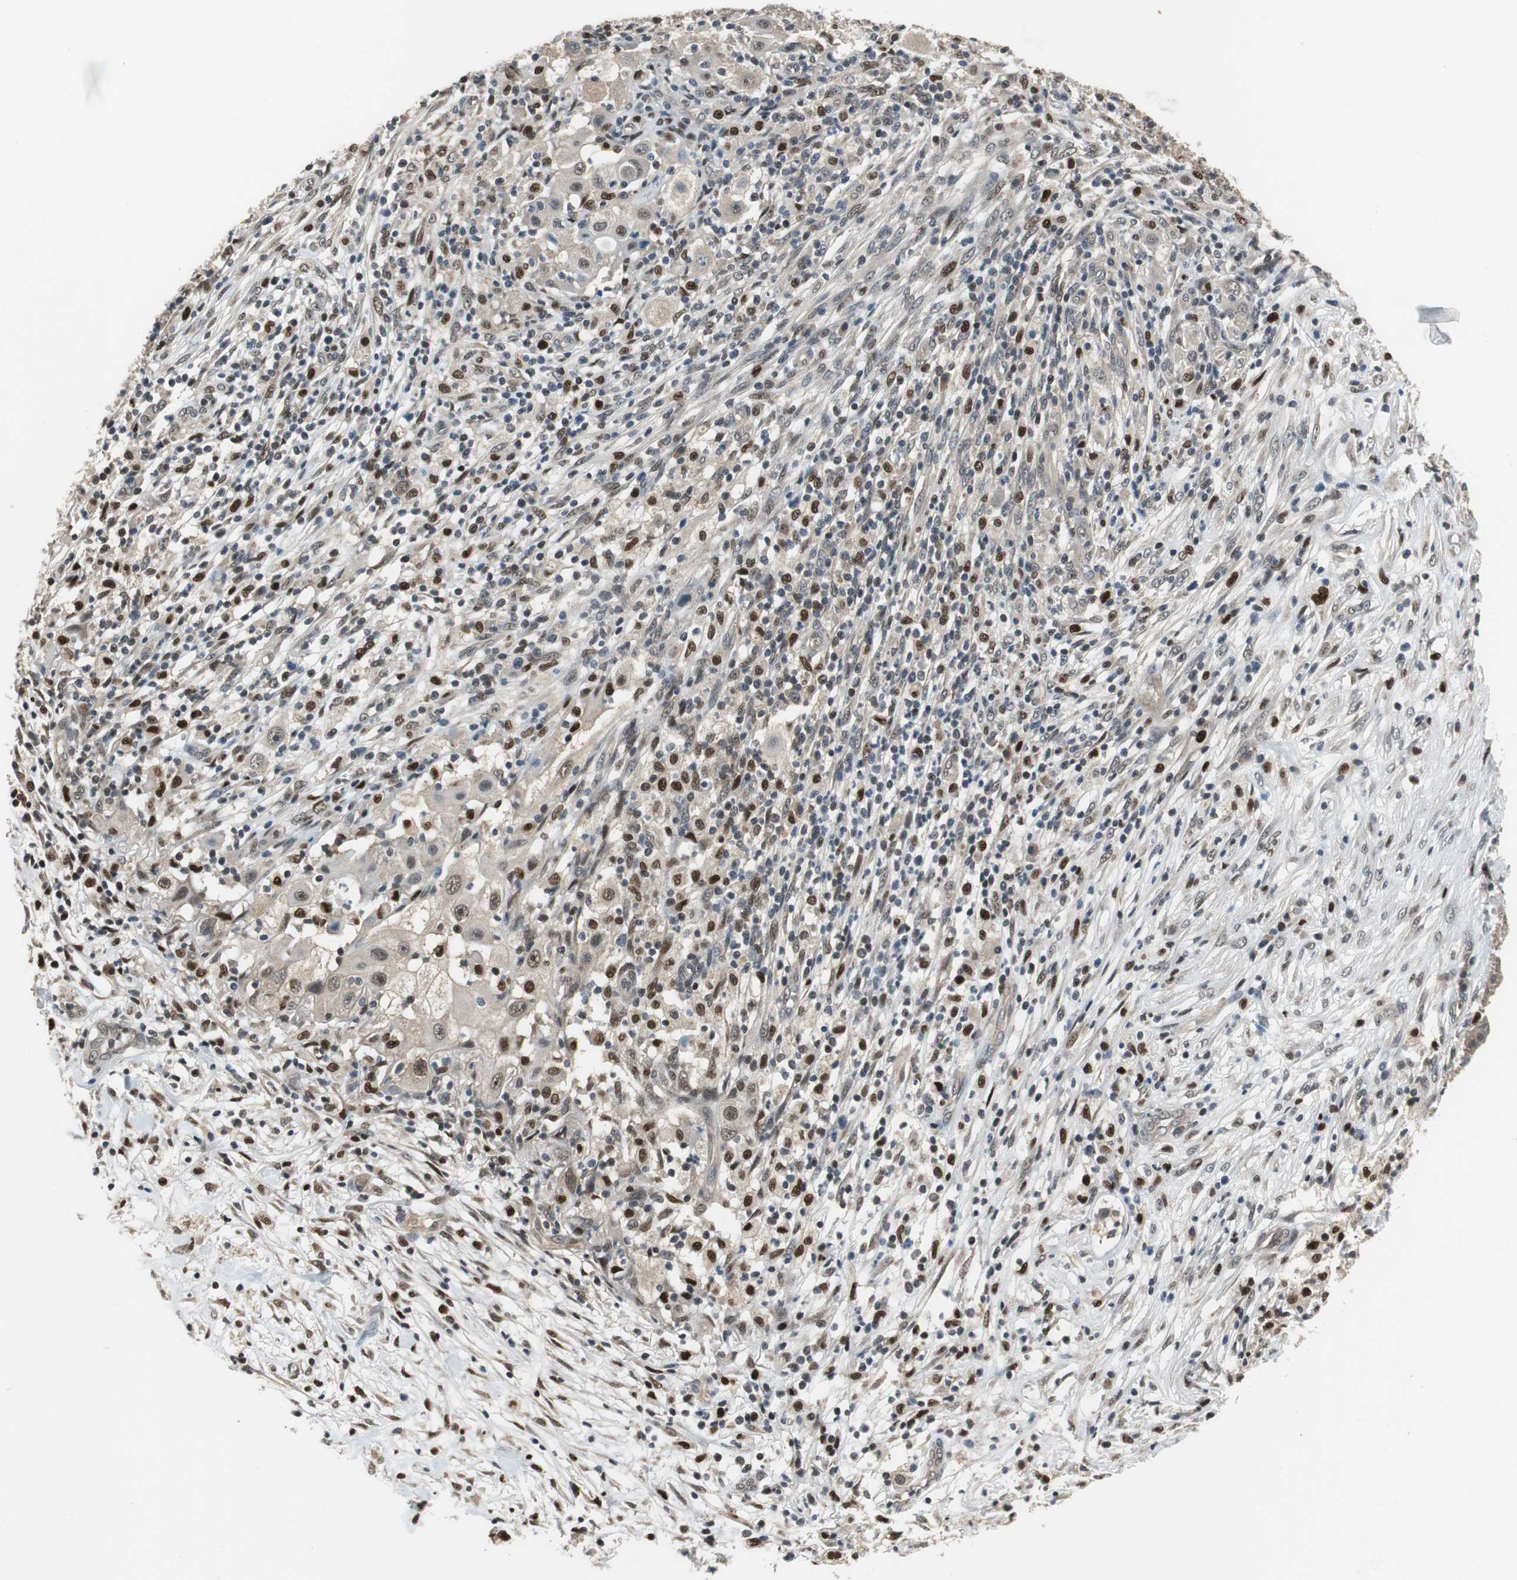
{"staining": {"intensity": "moderate", "quantity": "25%-75%", "location": "cytoplasmic/membranous,nuclear"}, "tissue": "ovarian cancer", "cell_type": "Tumor cells", "image_type": "cancer", "snomed": [{"axis": "morphology", "description": "Carcinoma, endometroid"}, {"axis": "topography", "description": "Ovary"}], "caption": "Tumor cells reveal medium levels of moderate cytoplasmic/membranous and nuclear staining in approximately 25%-75% of cells in ovarian cancer (endometroid carcinoma).", "gene": "MAFB", "patient": {"sex": "female", "age": 42}}